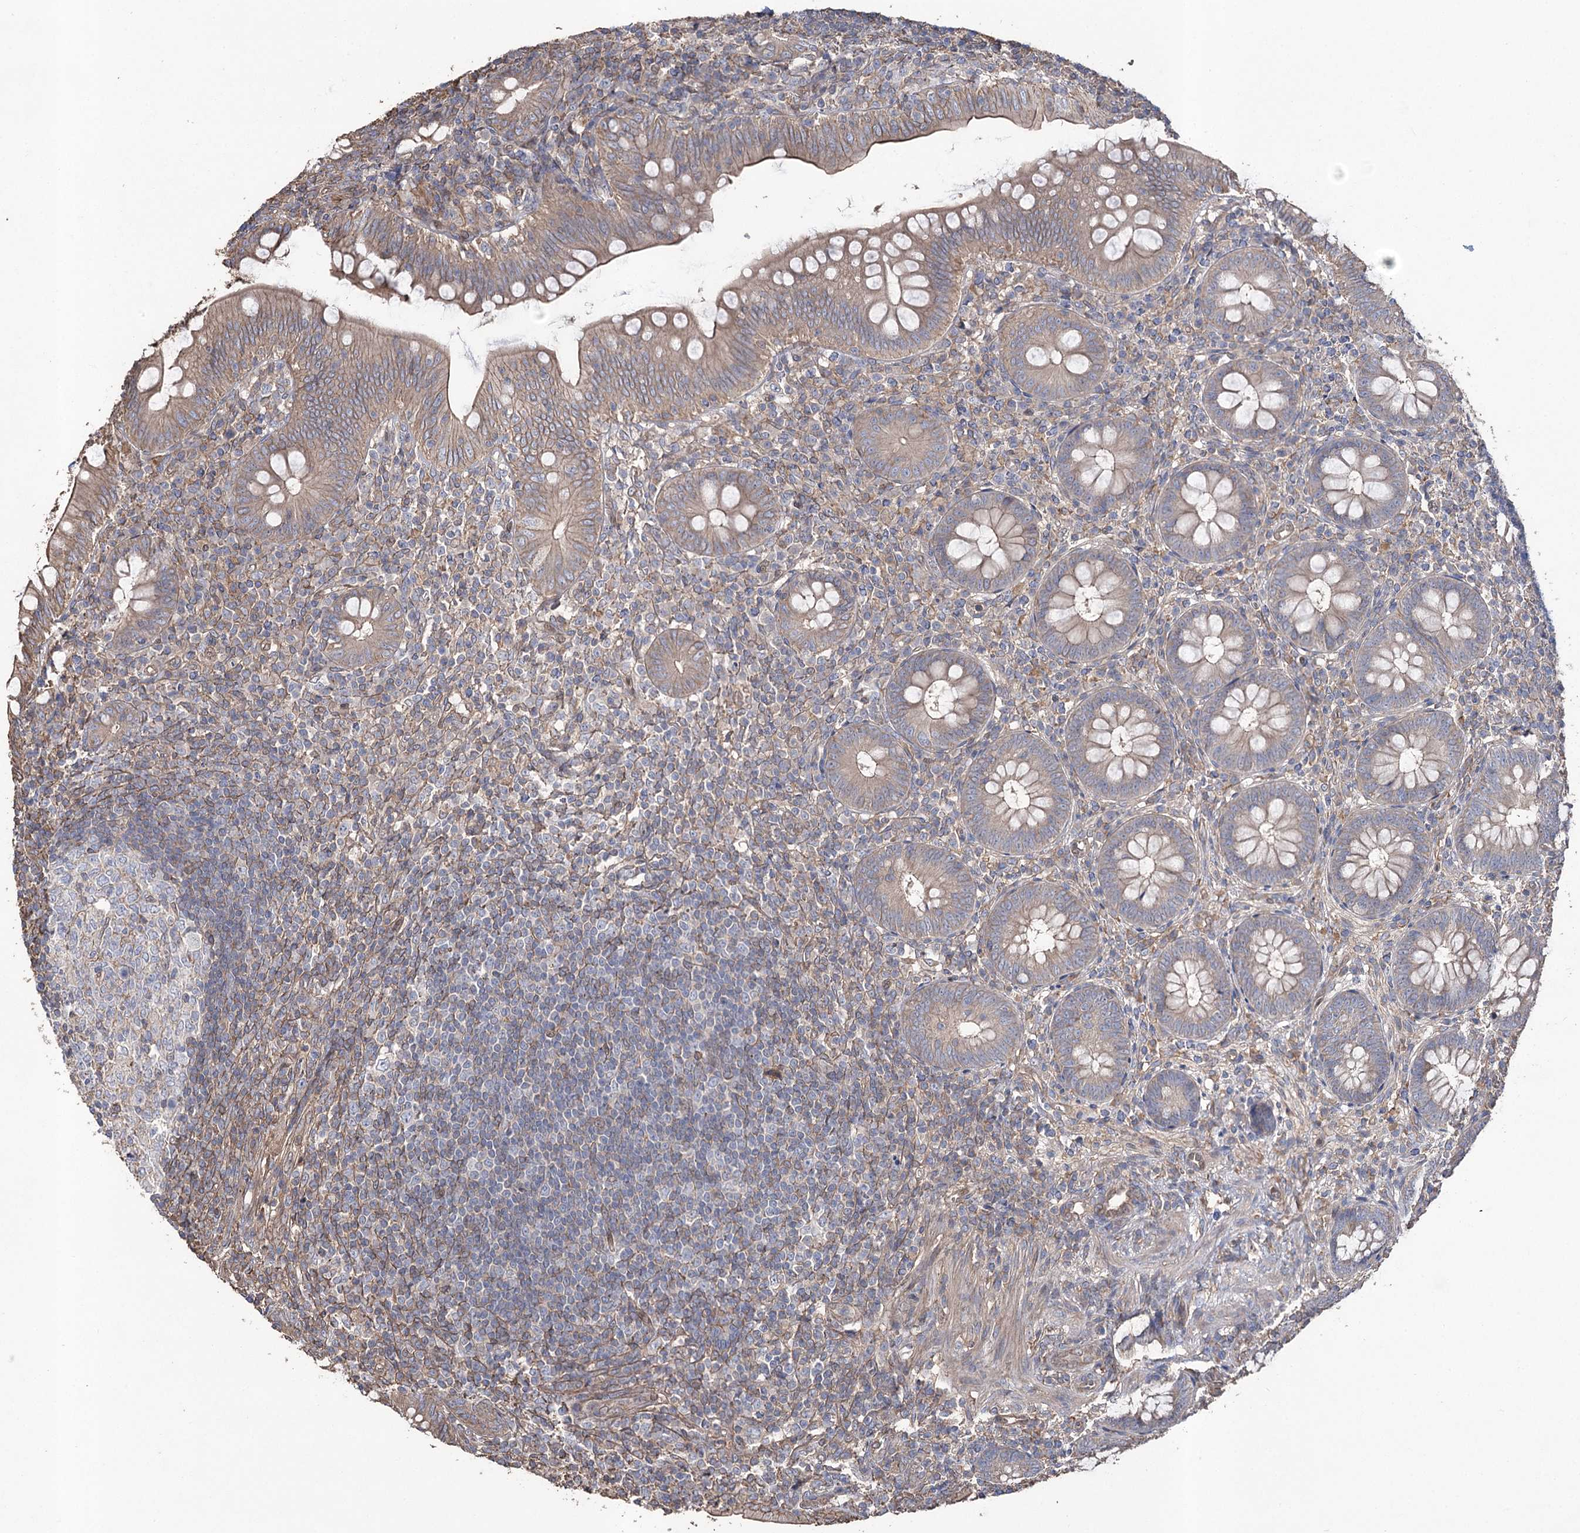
{"staining": {"intensity": "moderate", "quantity": "25%-75%", "location": "cytoplasmic/membranous"}, "tissue": "appendix", "cell_type": "Glandular cells", "image_type": "normal", "snomed": [{"axis": "morphology", "description": "Normal tissue, NOS"}, {"axis": "topography", "description": "Appendix"}], "caption": "IHC photomicrograph of normal appendix: human appendix stained using IHC displays medium levels of moderate protein expression localized specifically in the cytoplasmic/membranous of glandular cells, appearing as a cytoplasmic/membranous brown color.", "gene": "FAM13B", "patient": {"sex": "male", "age": 14}}